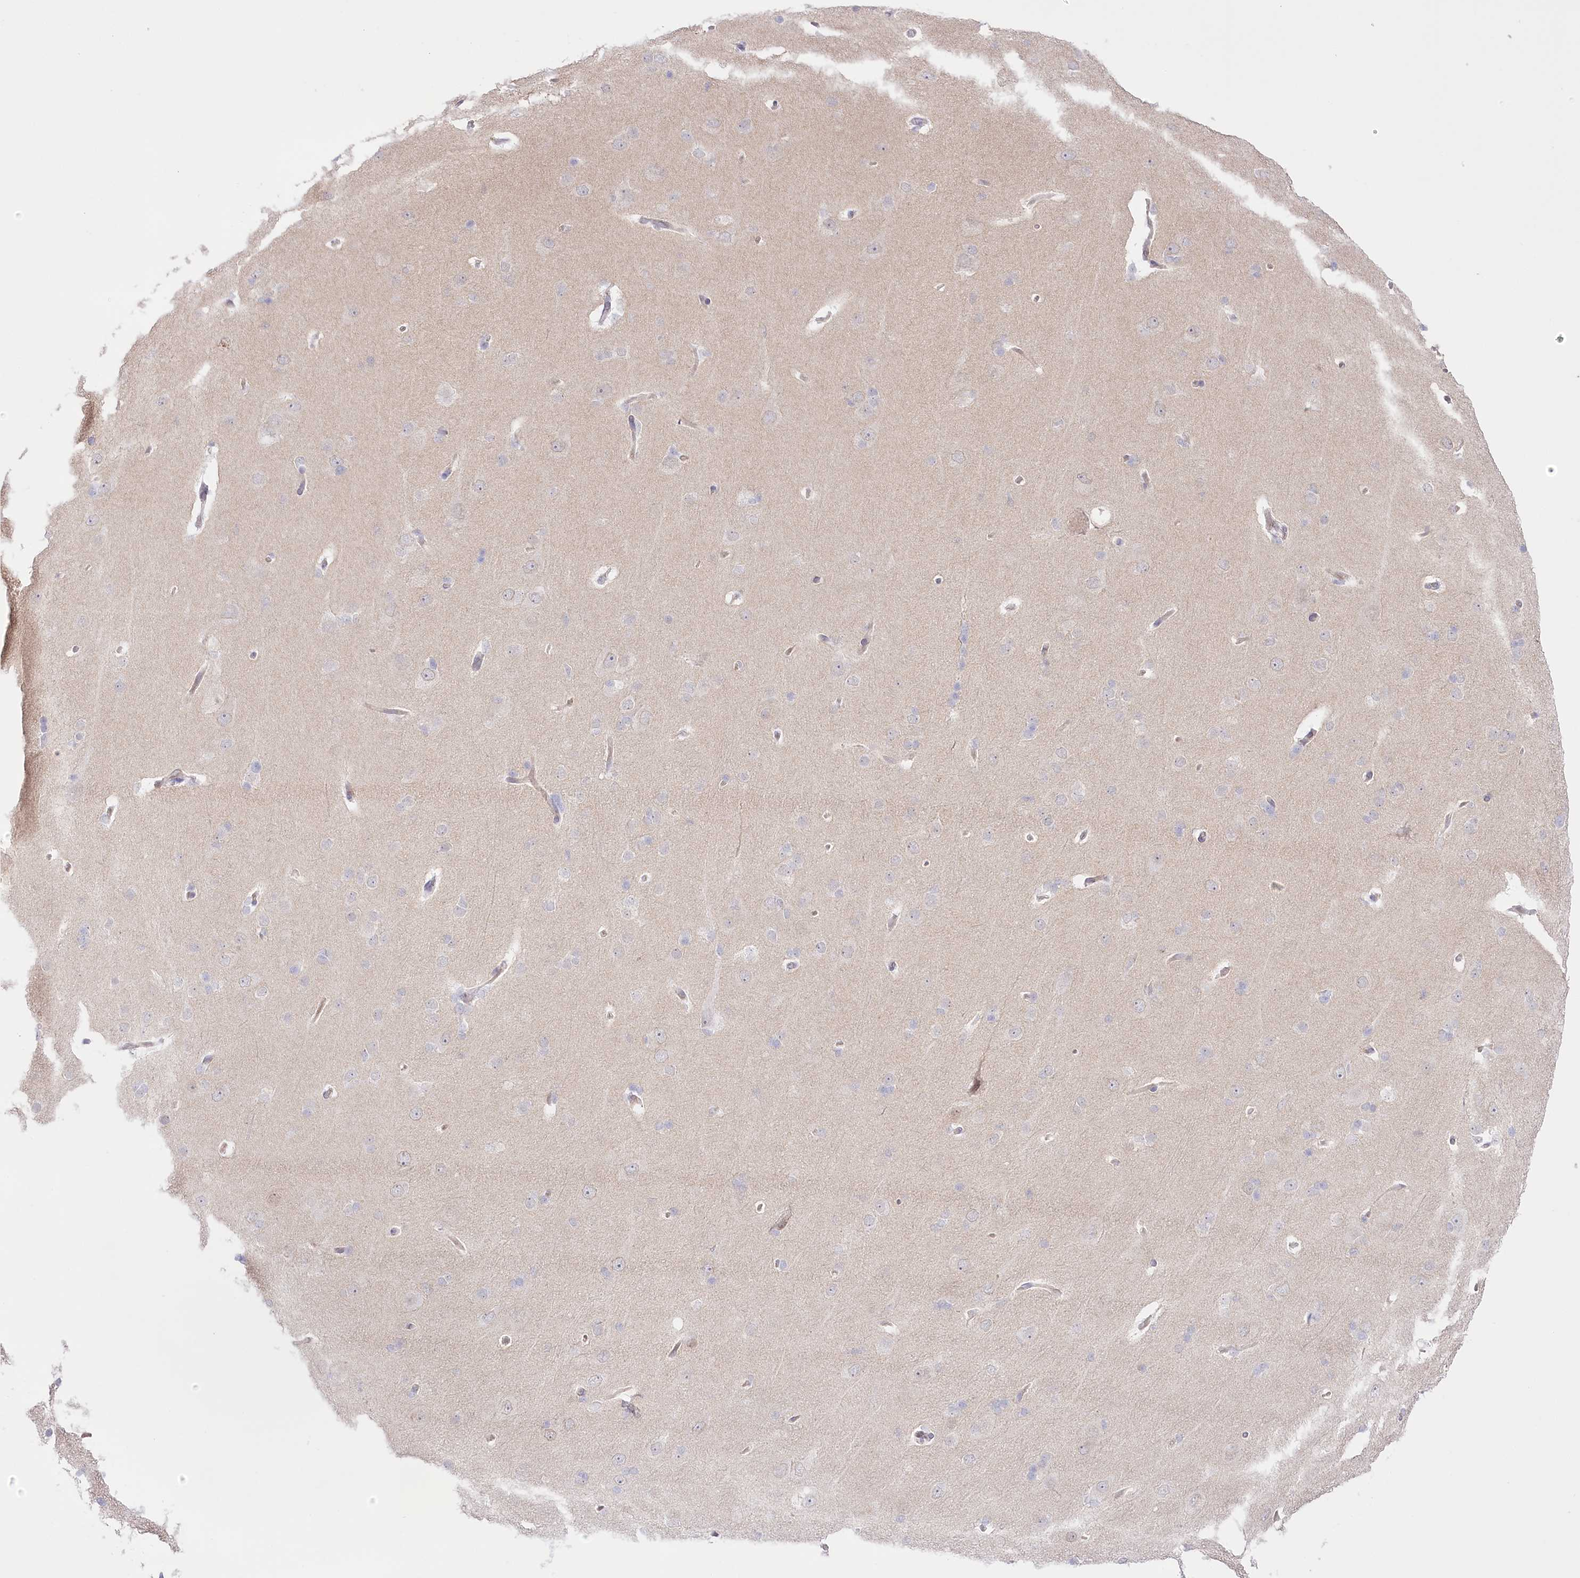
{"staining": {"intensity": "weak", "quantity": "25%-75%", "location": "cytoplasmic/membranous"}, "tissue": "cerebral cortex", "cell_type": "Endothelial cells", "image_type": "normal", "snomed": [{"axis": "morphology", "description": "Normal tissue, NOS"}, {"axis": "topography", "description": "Cerebral cortex"}], "caption": "DAB immunohistochemical staining of benign cerebral cortex demonstrates weak cytoplasmic/membranous protein positivity in about 25%-75% of endothelial cells. Using DAB (3,3'-diaminobenzidine) (brown) and hematoxylin (blue) stains, captured at high magnification using brightfield microscopy.", "gene": "SLC39A10", "patient": {"sex": "male", "age": 62}}